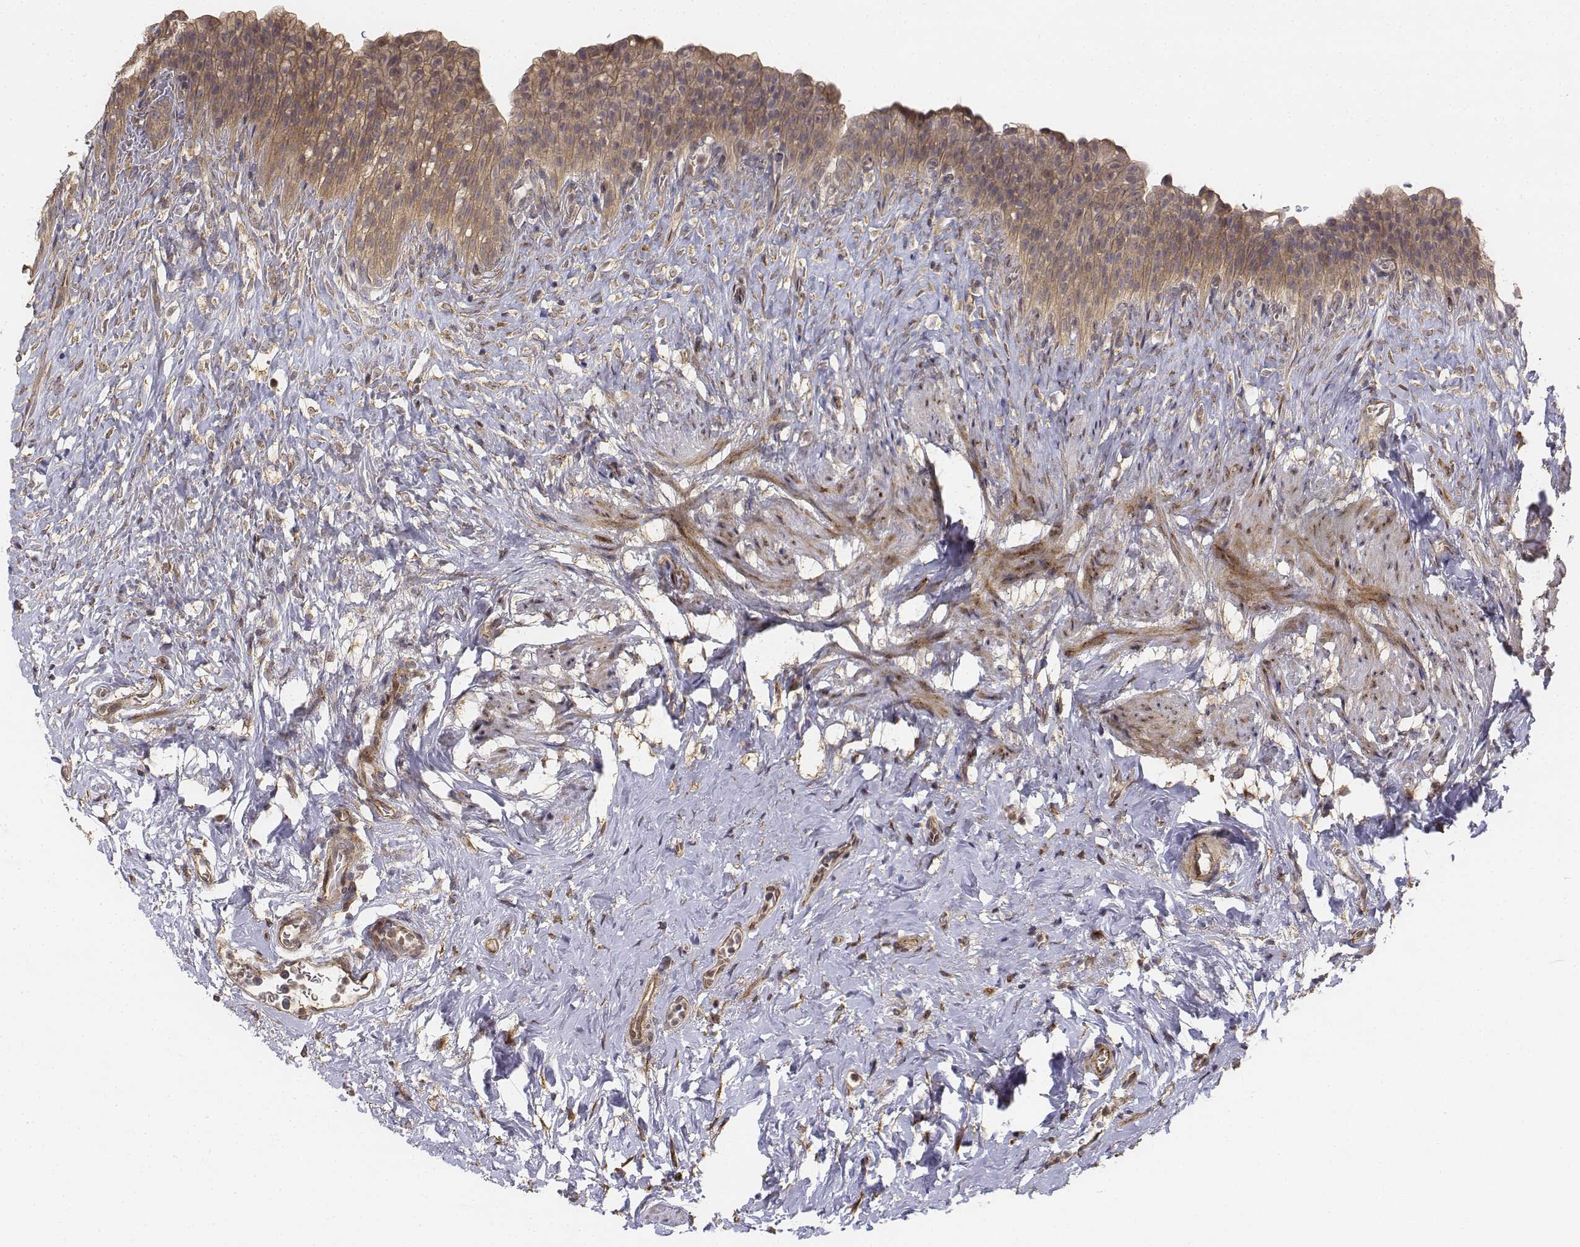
{"staining": {"intensity": "weak", "quantity": ">75%", "location": "cytoplasmic/membranous"}, "tissue": "urinary bladder", "cell_type": "Urothelial cells", "image_type": "normal", "snomed": [{"axis": "morphology", "description": "Normal tissue, NOS"}, {"axis": "topography", "description": "Urinary bladder"}, {"axis": "topography", "description": "Prostate"}], "caption": "Urinary bladder was stained to show a protein in brown. There is low levels of weak cytoplasmic/membranous positivity in about >75% of urothelial cells. The protein of interest is shown in brown color, while the nuclei are stained blue.", "gene": "FBXO21", "patient": {"sex": "male", "age": 76}}